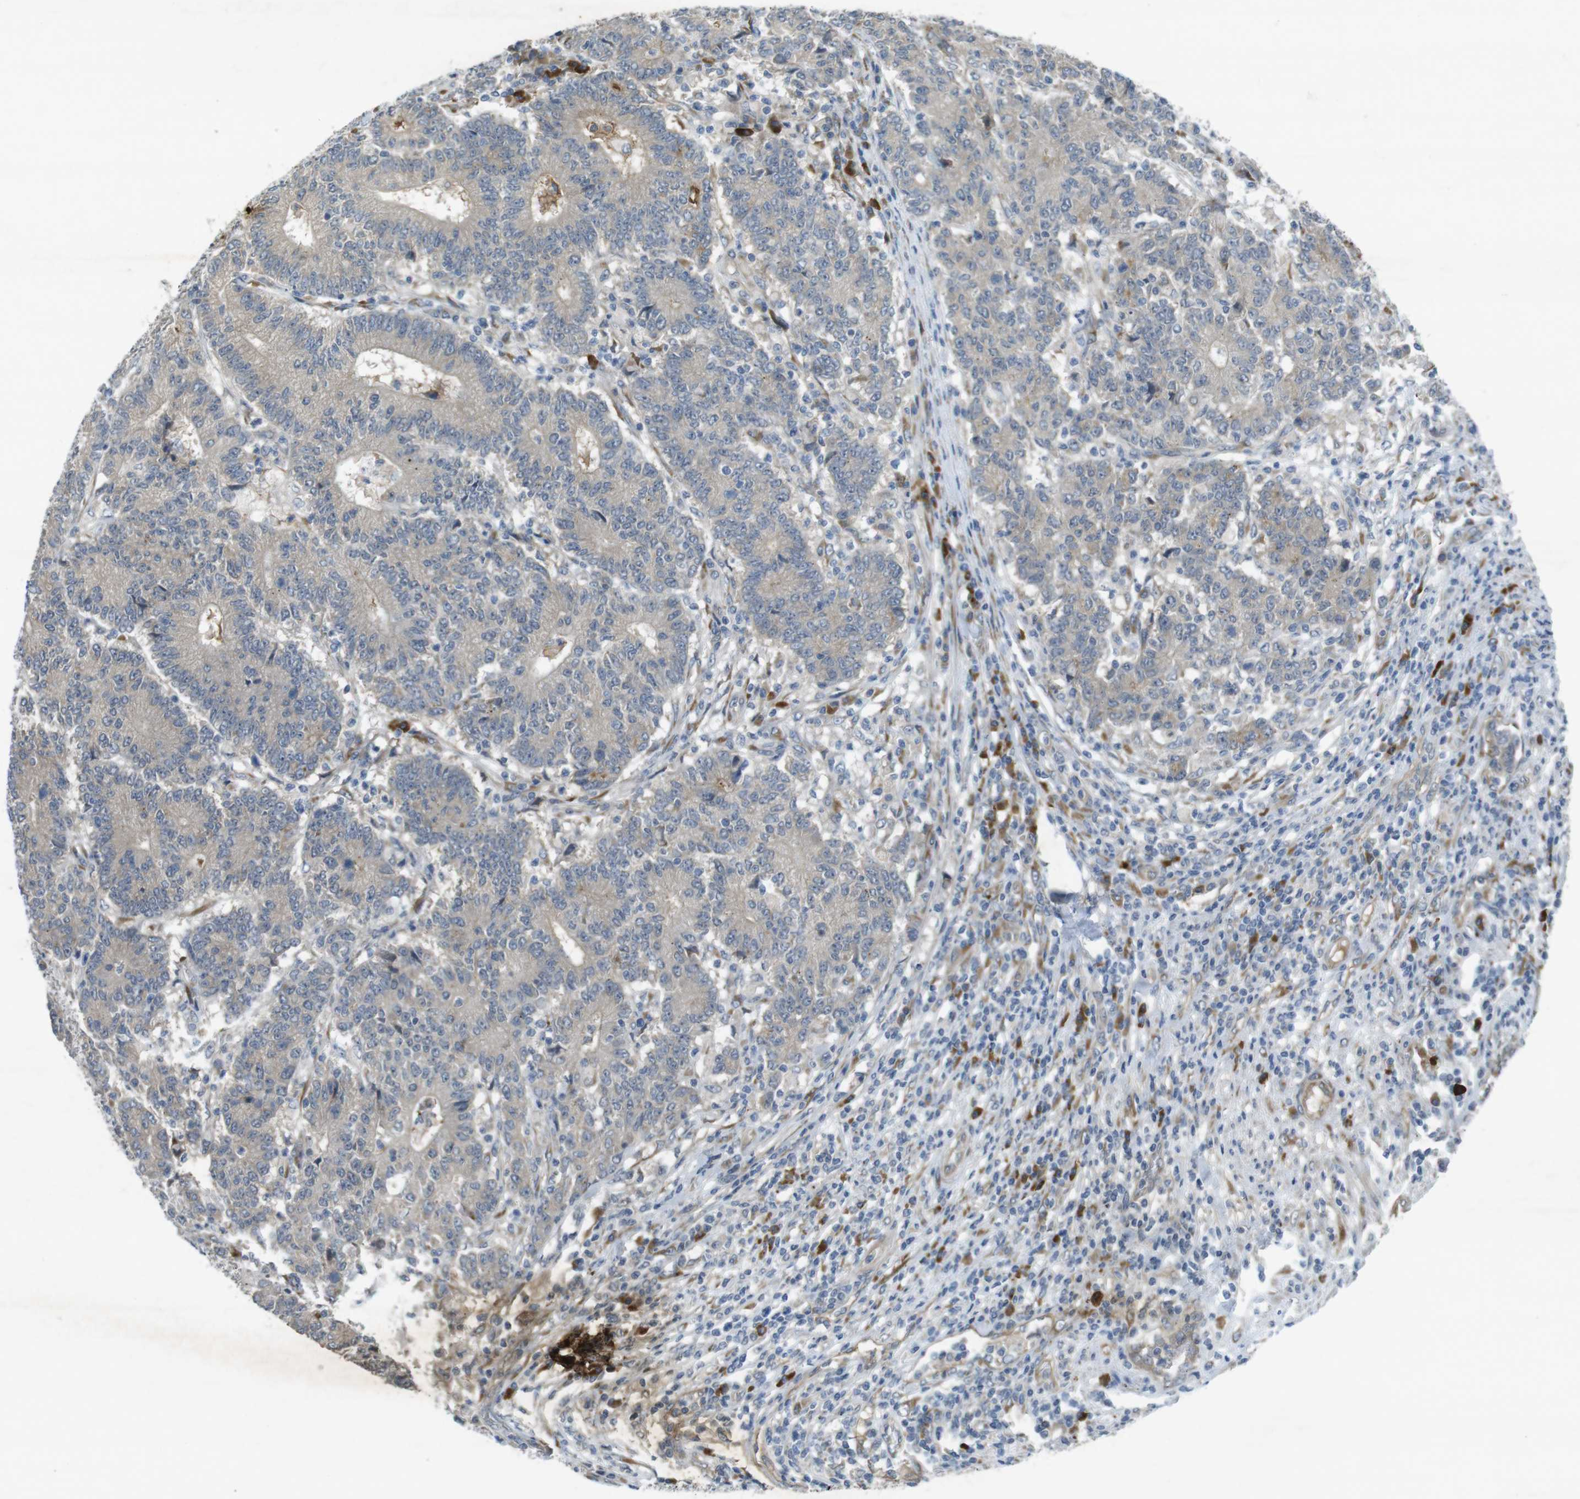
{"staining": {"intensity": "weak", "quantity": "25%-75%", "location": "cytoplasmic/membranous"}, "tissue": "colorectal cancer", "cell_type": "Tumor cells", "image_type": "cancer", "snomed": [{"axis": "morphology", "description": "Normal tissue, NOS"}, {"axis": "morphology", "description": "Adenocarcinoma, NOS"}, {"axis": "topography", "description": "Colon"}], "caption": "Immunohistochemistry (IHC) (DAB (3,3'-diaminobenzidine)) staining of human adenocarcinoma (colorectal) shows weak cytoplasmic/membranous protein staining in about 25%-75% of tumor cells.", "gene": "FLCN", "patient": {"sex": "female", "age": 75}}